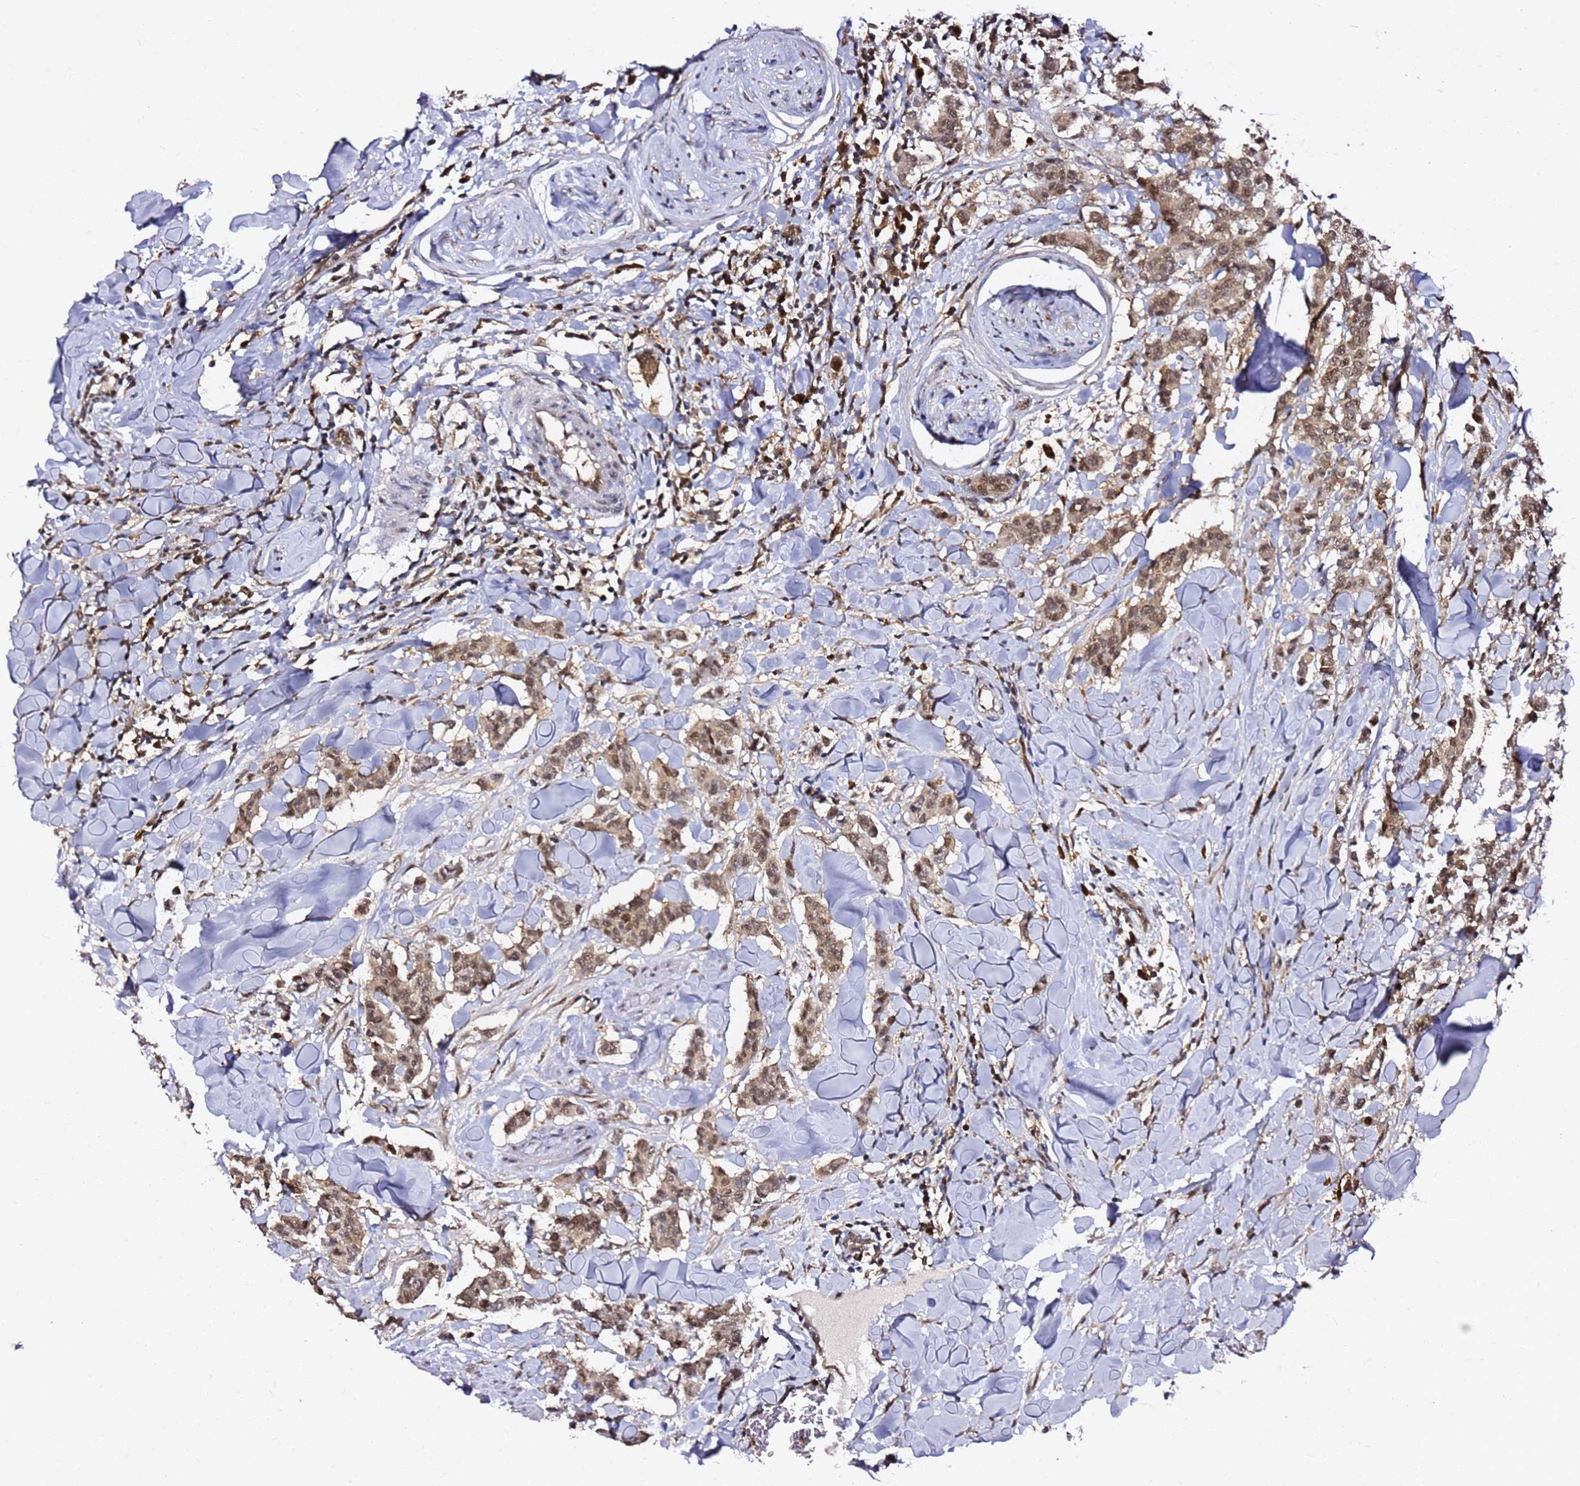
{"staining": {"intensity": "moderate", "quantity": ">75%", "location": "cytoplasmic/membranous,nuclear"}, "tissue": "breast cancer", "cell_type": "Tumor cells", "image_type": "cancer", "snomed": [{"axis": "morphology", "description": "Duct carcinoma"}, {"axis": "topography", "description": "Breast"}], "caption": "Immunohistochemical staining of breast cancer (infiltrating ductal carcinoma) exhibits medium levels of moderate cytoplasmic/membranous and nuclear staining in approximately >75% of tumor cells.", "gene": "RGS18", "patient": {"sex": "female", "age": 40}}